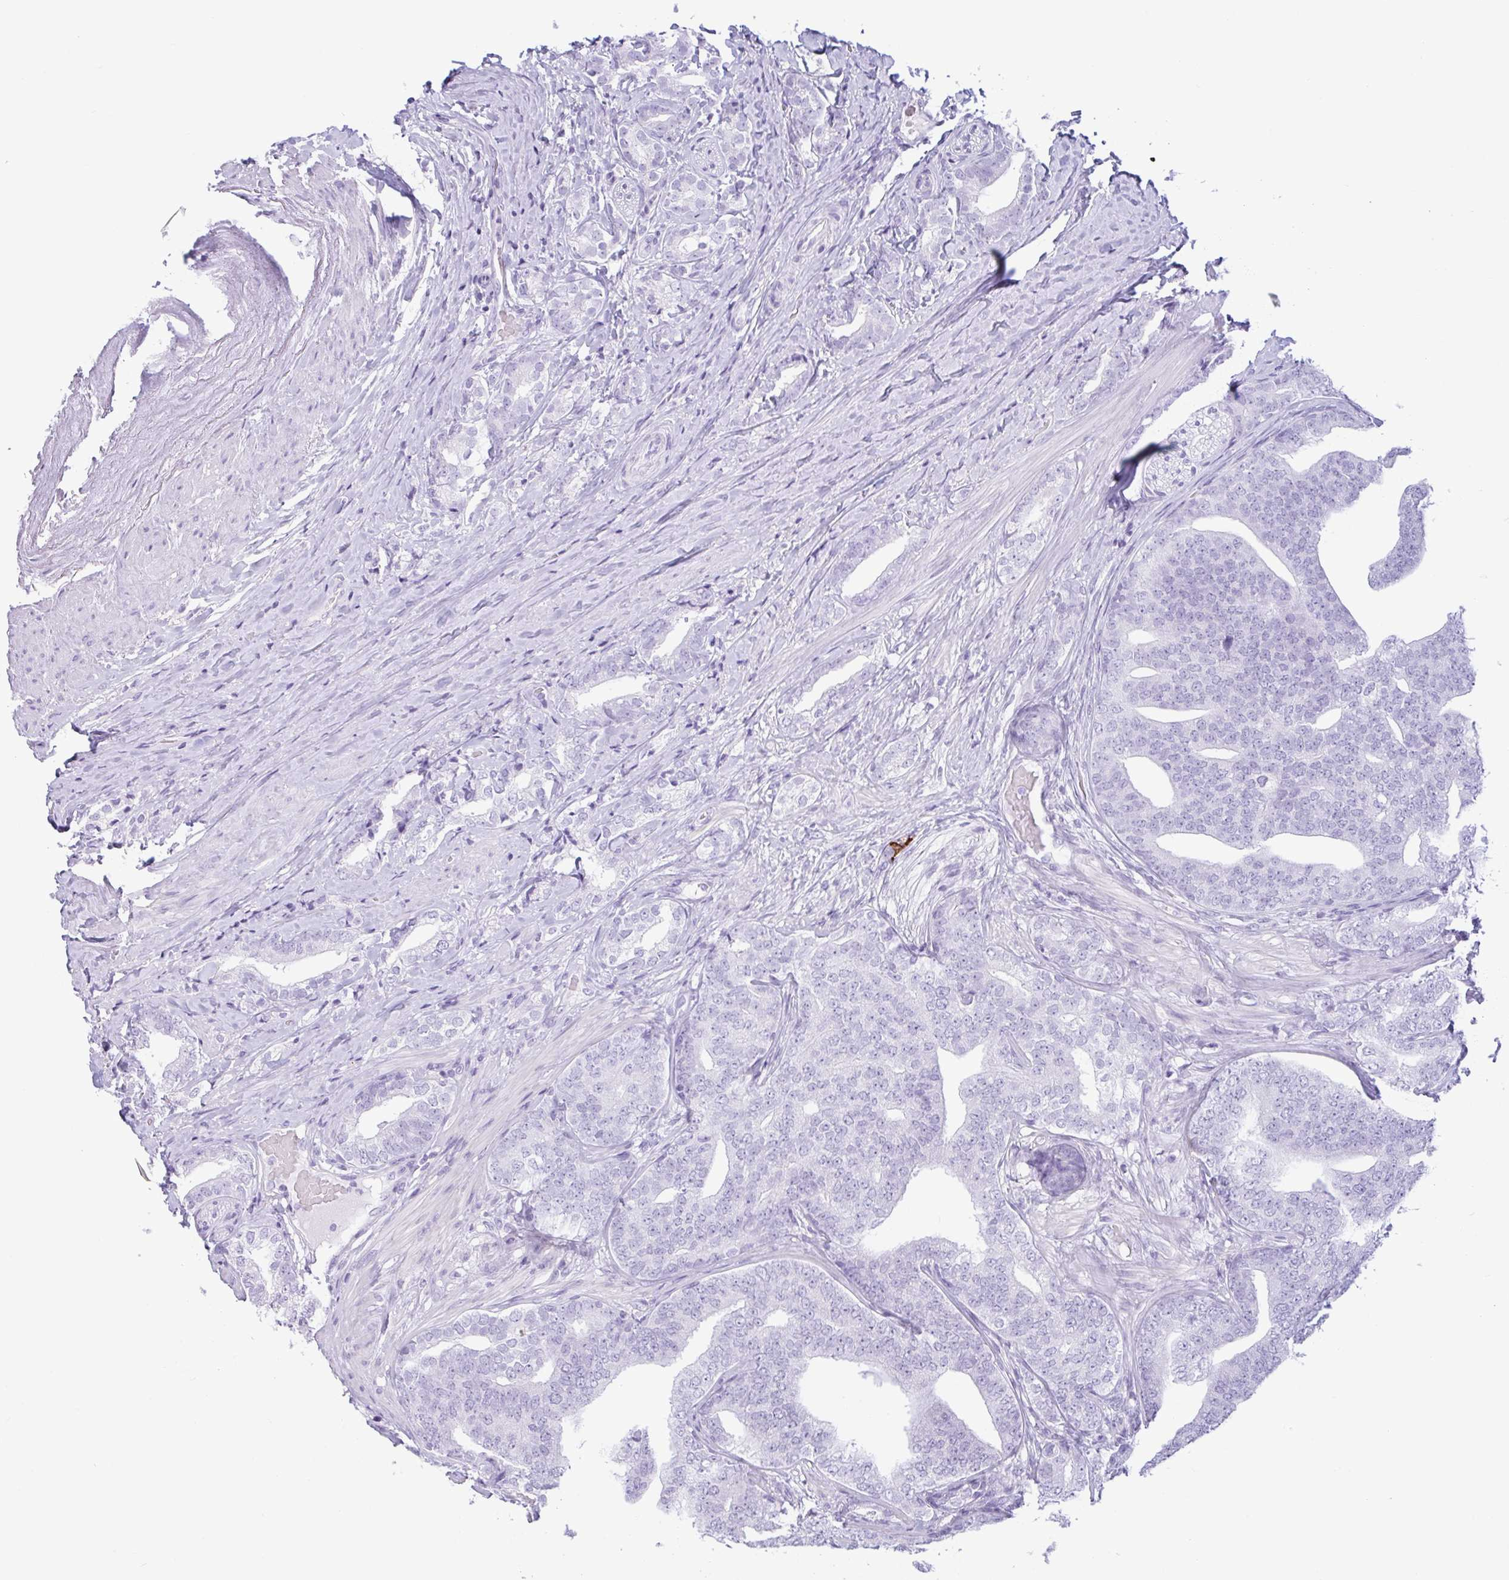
{"staining": {"intensity": "negative", "quantity": "none", "location": "none"}, "tissue": "prostate cancer", "cell_type": "Tumor cells", "image_type": "cancer", "snomed": [{"axis": "morphology", "description": "Adenocarcinoma, High grade"}, {"axis": "topography", "description": "Prostate"}], "caption": "This is an IHC histopathology image of prostate cancer. There is no staining in tumor cells.", "gene": "CTSE", "patient": {"sex": "male", "age": 72}}